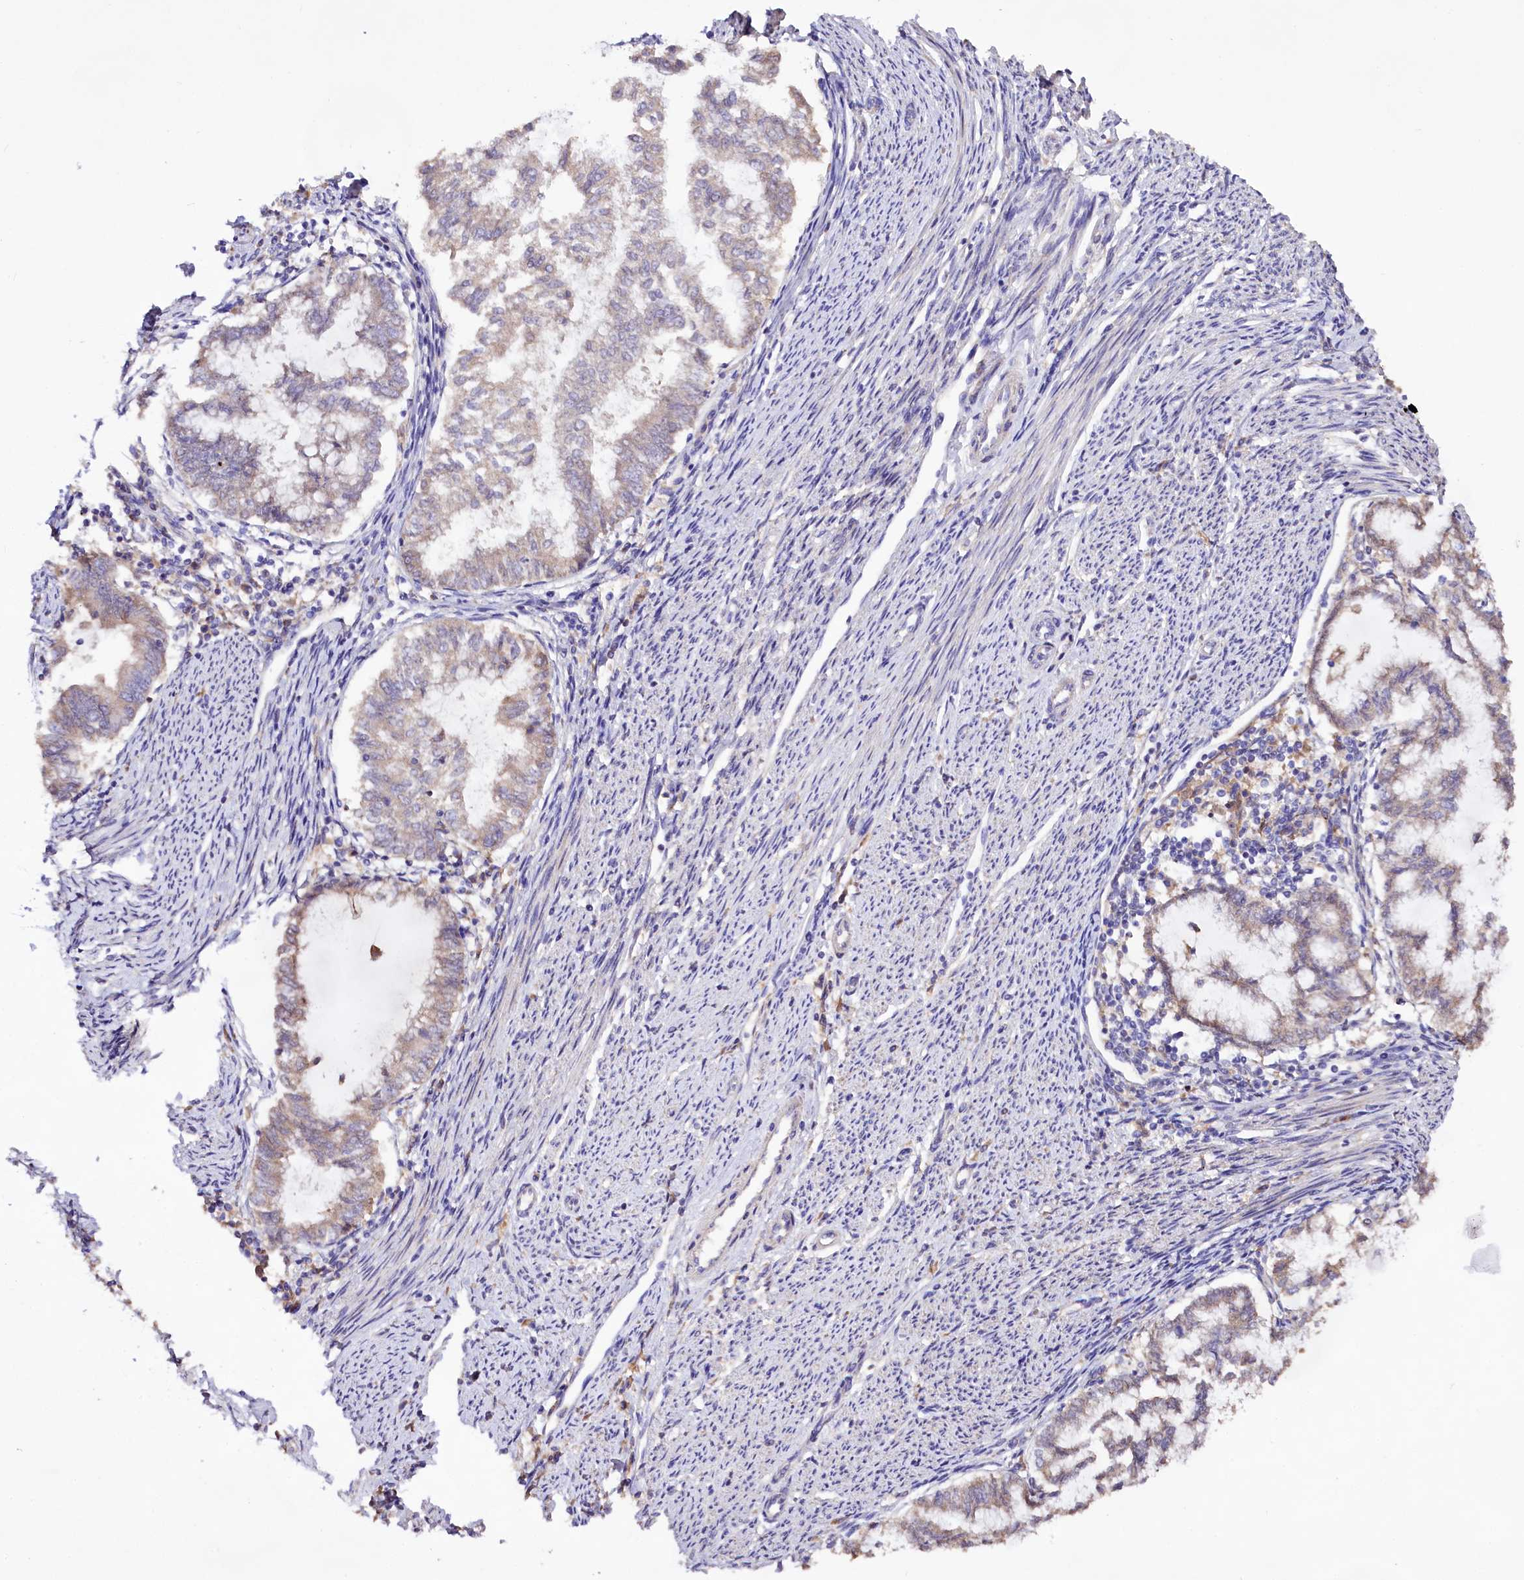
{"staining": {"intensity": "weak", "quantity": "<25%", "location": "cytoplasmic/membranous"}, "tissue": "endometrial cancer", "cell_type": "Tumor cells", "image_type": "cancer", "snomed": [{"axis": "morphology", "description": "Adenocarcinoma, NOS"}, {"axis": "topography", "description": "Endometrium"}], "caption": "Tumor cells show no significant positivity in endometrial cancer (adenocarcinoma).", "gene": "DMXL2", "patient": {"sex": "female", "age": 79}}